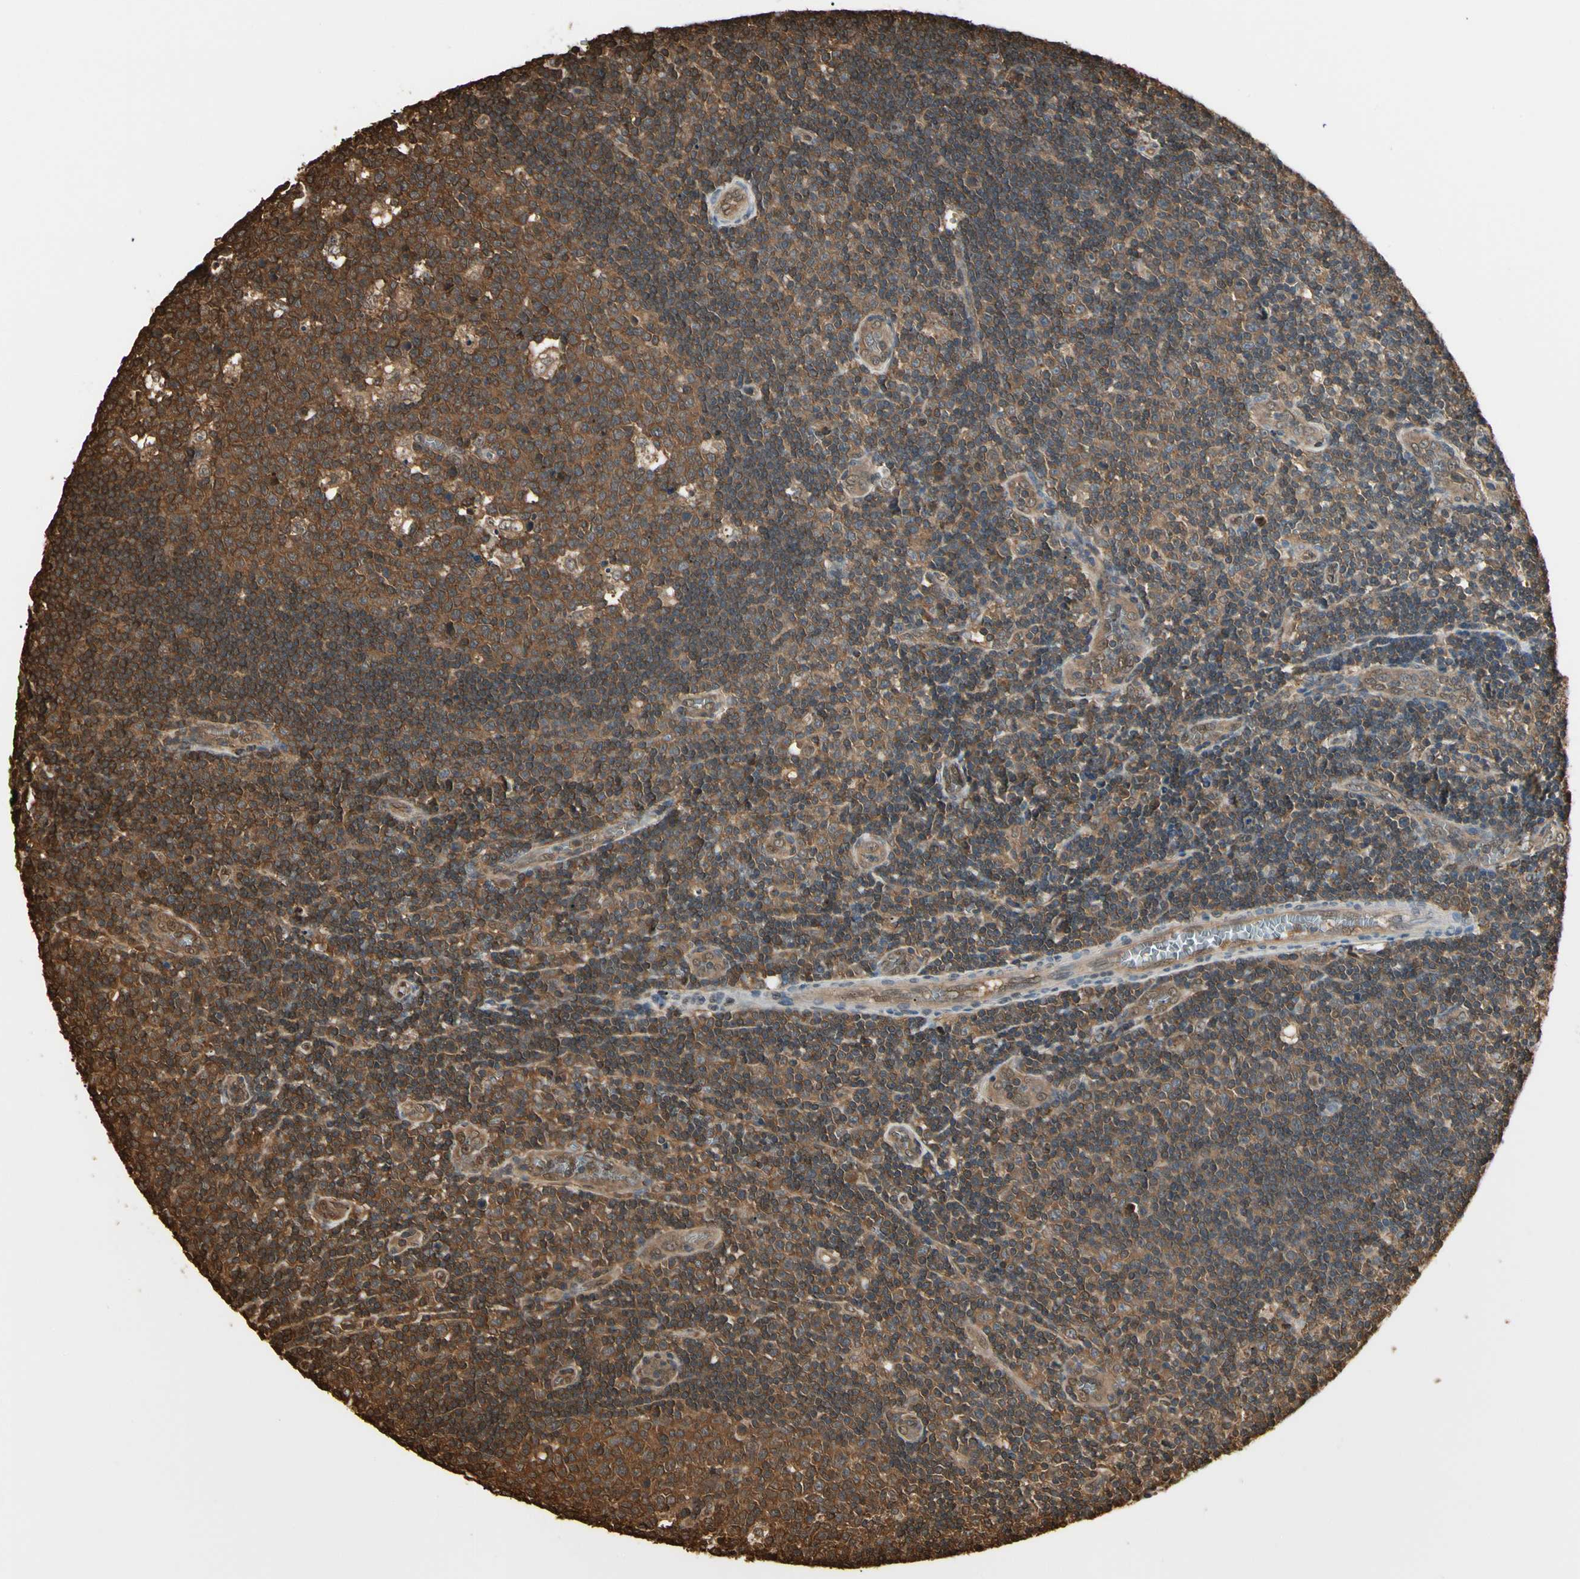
{"staining": {"intensity": "strong", "quantity": ">75%", "location": "cytoplasmic/membranous"}, "tissue": "lymph node", "cell_type": "Germinal center cells", "image_type": "normal", "snomed": [{"axis": "morphology", "description": "Normal tissue, NOS"}, {"axis": "topography", "description": "Lymph node"}, {"axis": "topography", "description": "Salivary gland"}], "caption": "Immunohistochemical staining of benign human lymph node reveals strong cytoplasmic/membranous protein expression in approximately >75% of germinal center cells.", "gene": "YWHAE", "patient": {"sex": "male", "age": 8}}